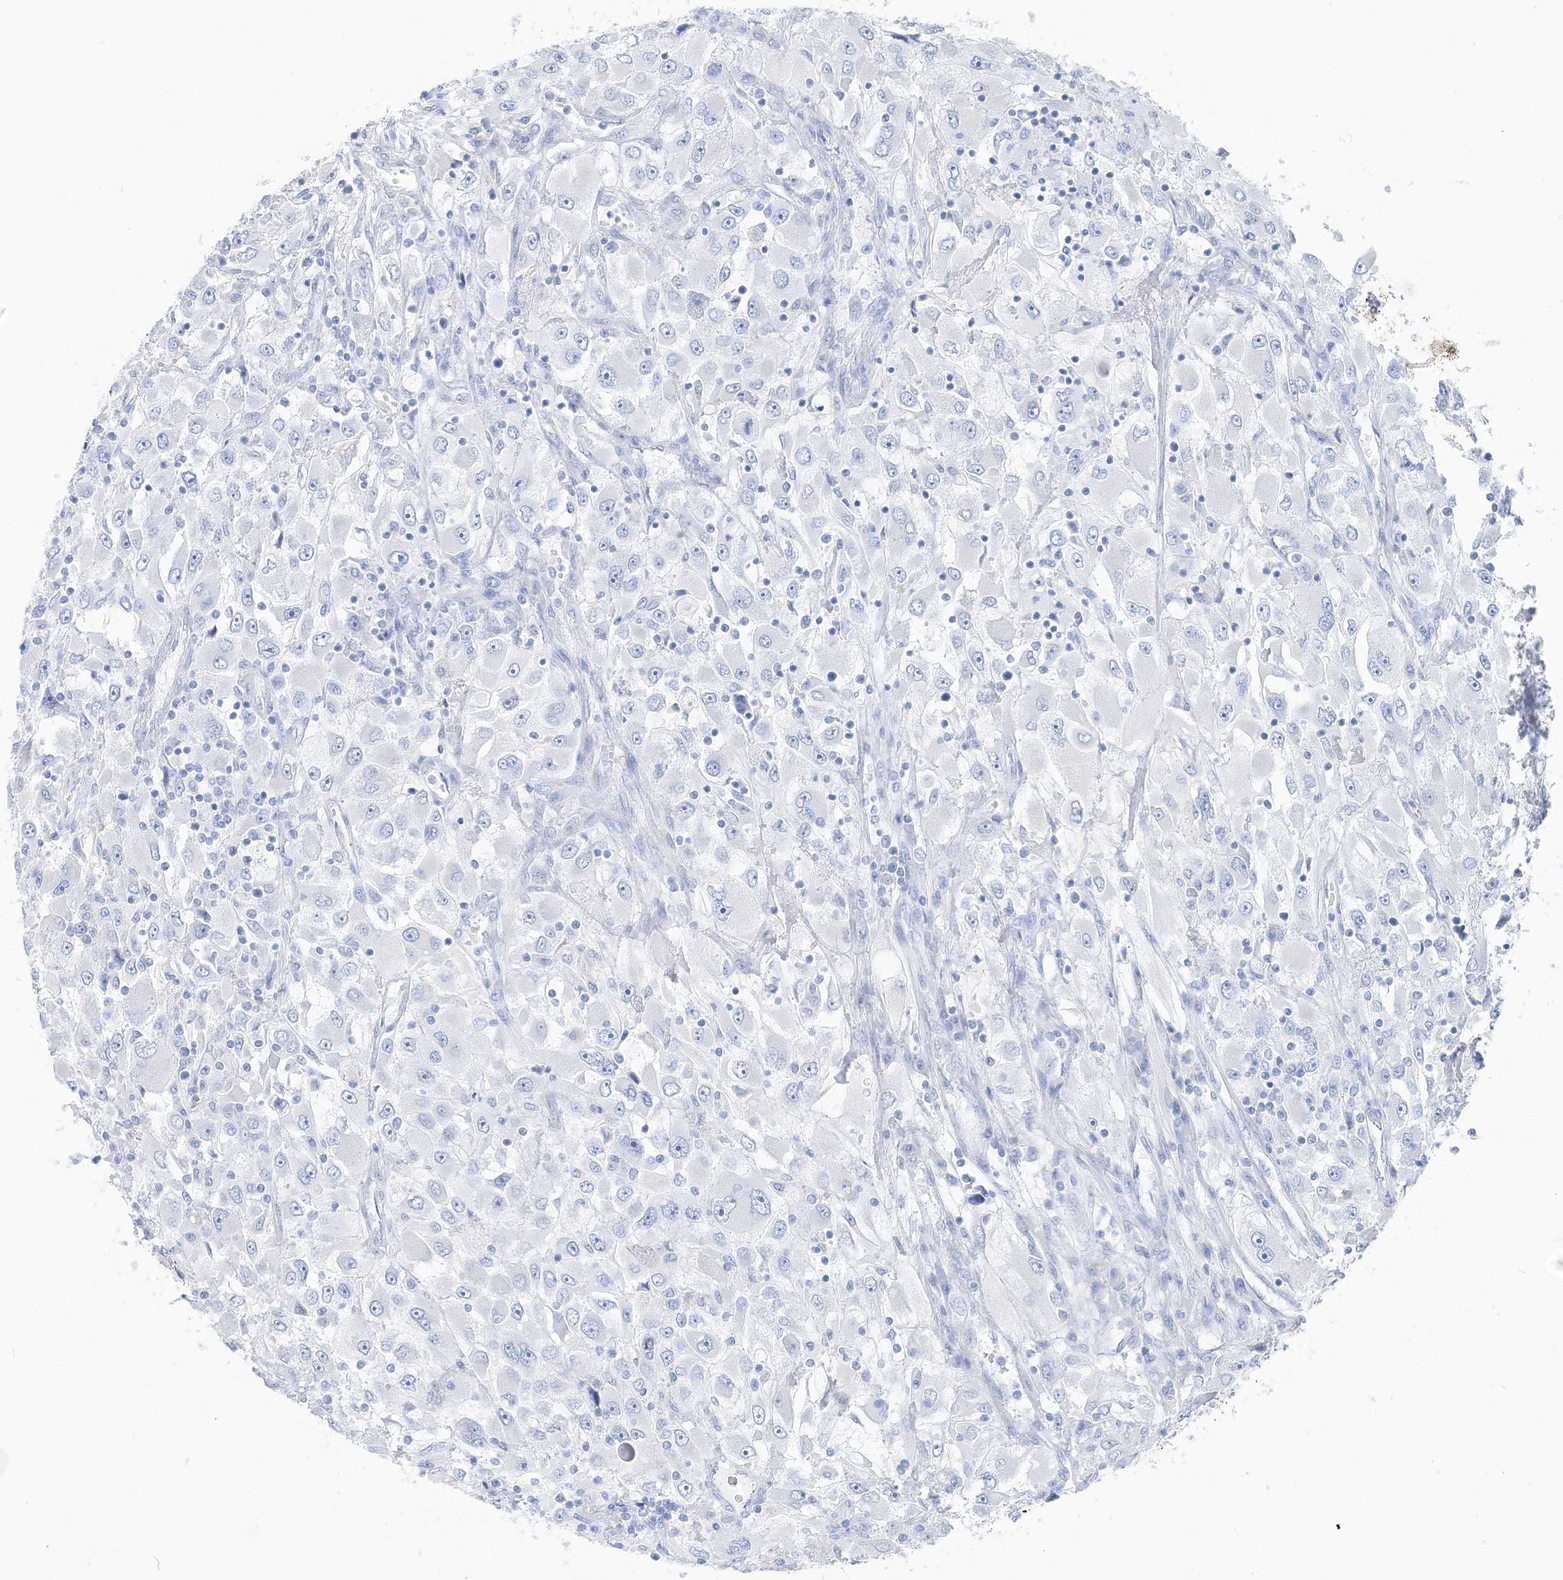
{"staining": {"intensity": "negative", "quantity": "none", "location": "none"}, "tissue": "renal cancer", "cell_type": "Tumor cells", "image_type": "cancer", "snomed": [{"axis": "morphology", "description": "Adenocarcinoma, NOS"}, {"axis": "topography", "description": "Kidney"}], "caption": "A high-resolution micrograph shows immunohistochemistry (IHC) staining of renal cancer (adenocarcinoma), which reveals no significant expression in tumor cells.", "gene": "TSPYL6", "patient": {"sex": "female", "age": 52}}